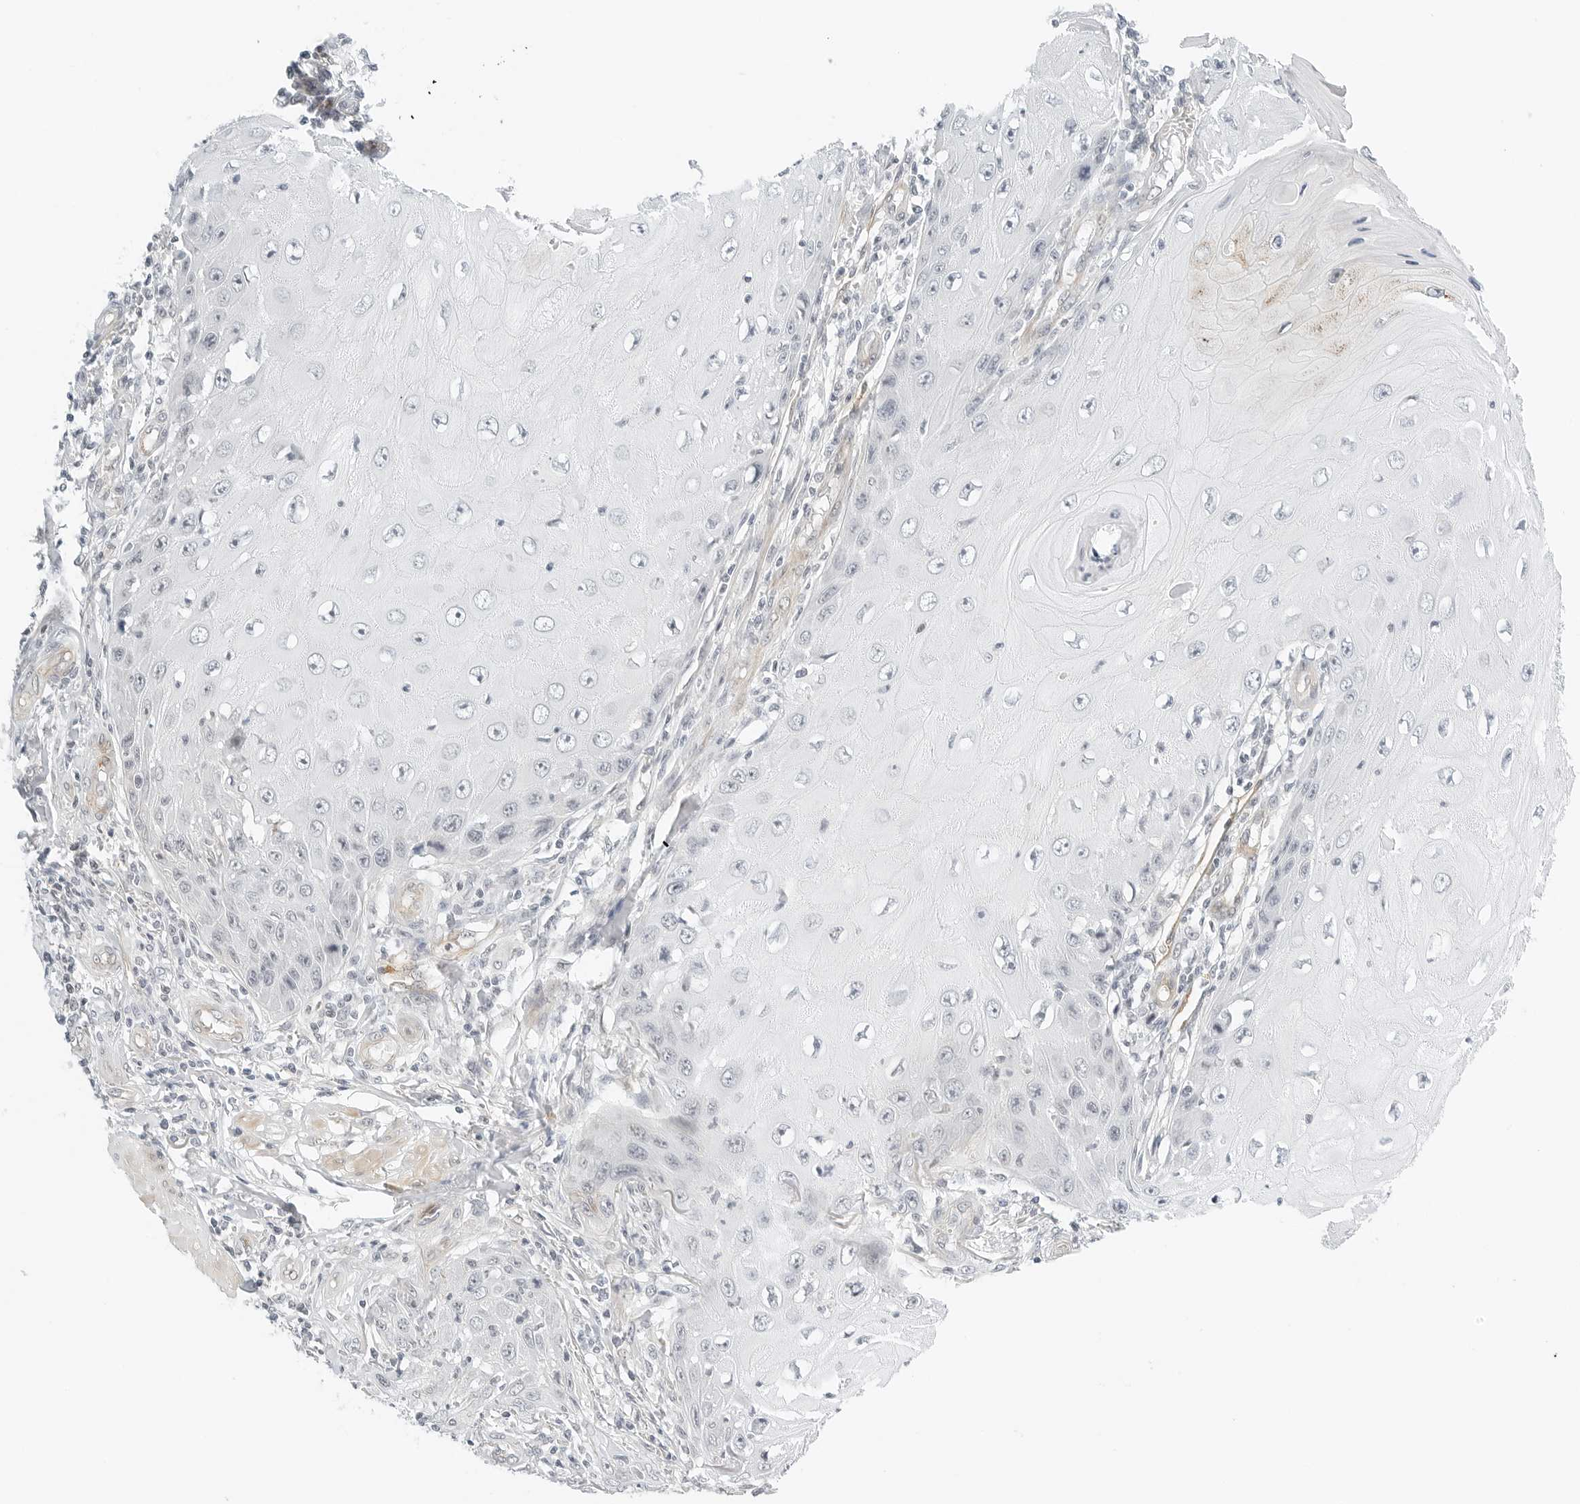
{"staining": {"intensity": "negative", "quantity": "none", "location": "none"}, "tissue": "skin cancer", "cell_type": "Tumor cells", "image_type": "cancer", "snomed": [{"axis": "morphology", "description": "Squamous cell carcinoma, NOS"}, {"axis": "topography", "description": "Skin"}], "caption": "Squamous cell carcinoma (skin) stained for a protein using immunohistochemistry demonstrates no expression tumor cells.", "gene": "NEO1", "patient": {"sex": "female", "age": 73}}